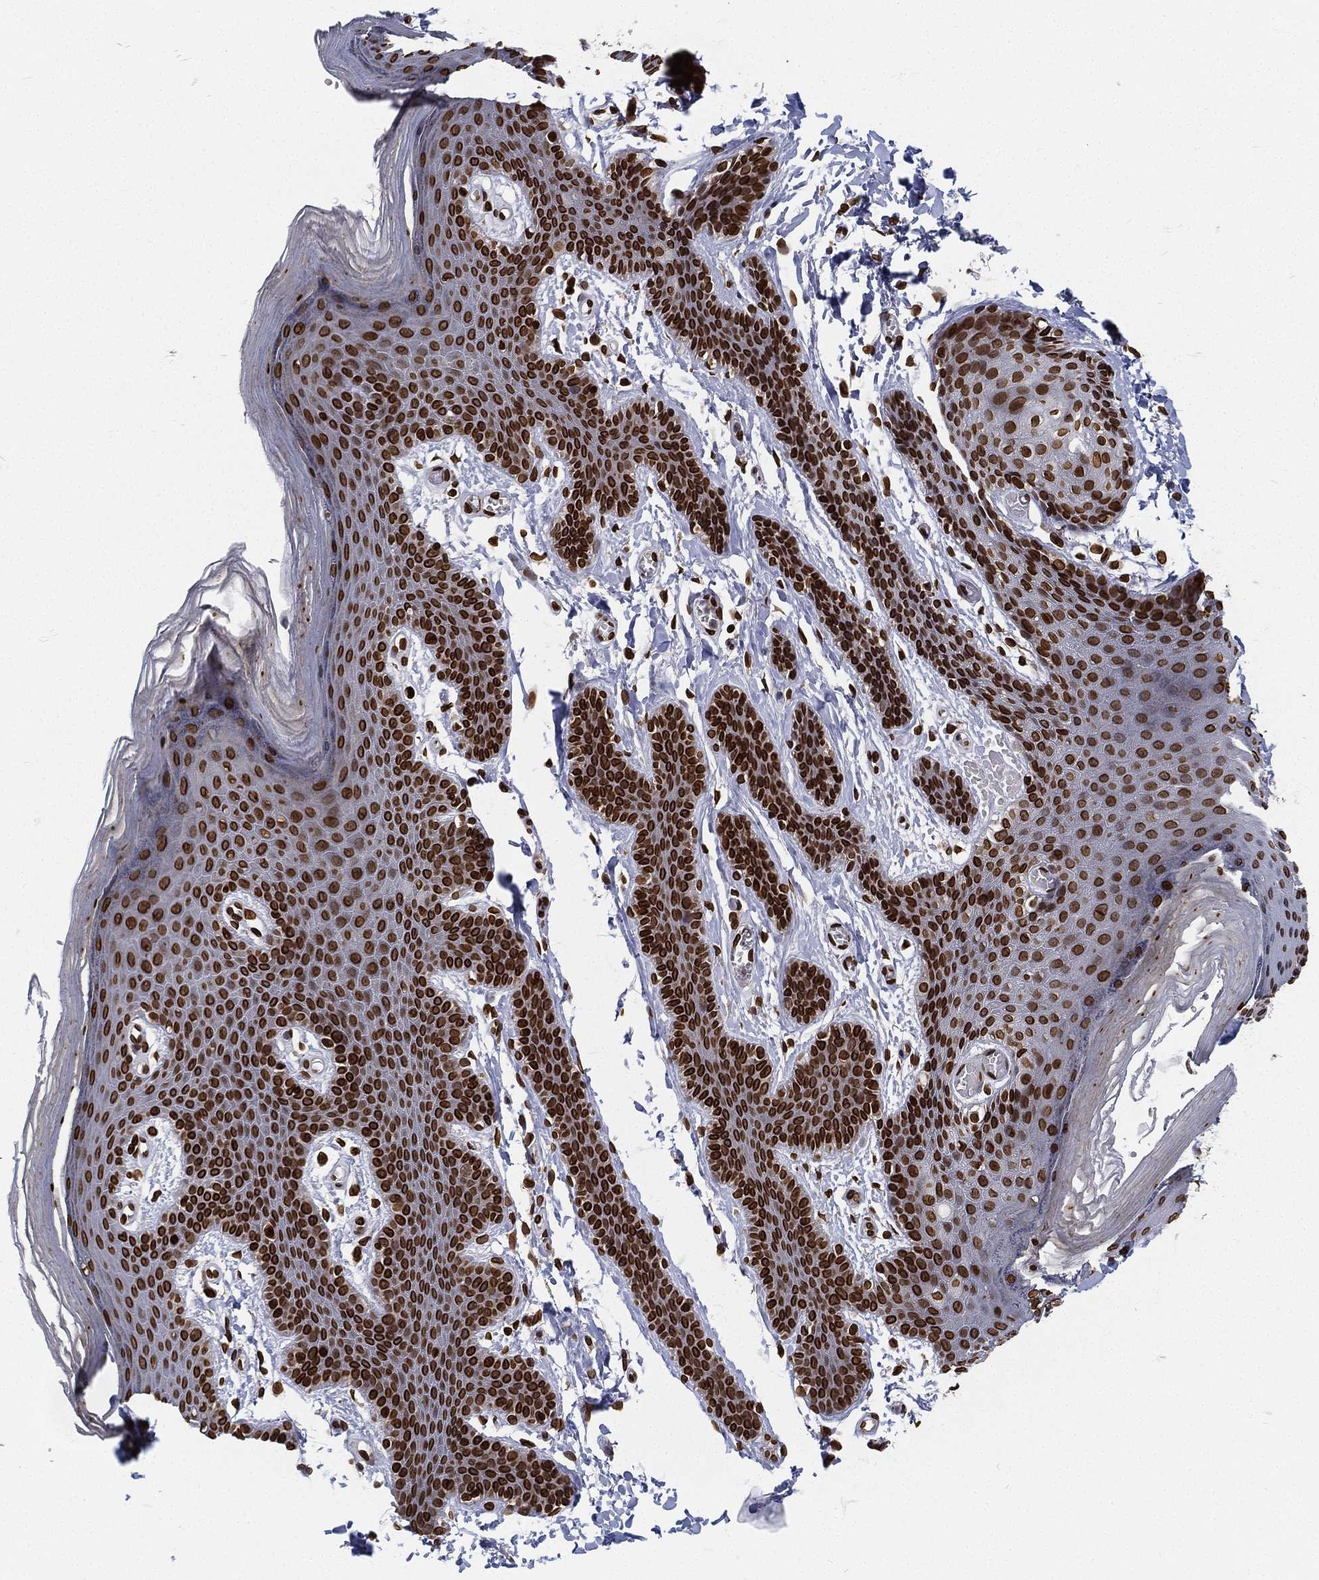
{"staining": {"intensity": "strong", "quantity": ">75%", "location": "cytoplasmic/membranous,nuclear"}, "tissue": "skin", "cell_type": "Epidermal cells", "image_type": "normal", "snomed": [{"axis": "morphology", "description": "Normal tissue, NOS"}, {"axis": "topography", "description": "Anal"}], "caption": "Epidermal cells show high levels of strong cytoplasmic/membranous,nuclear positivity in approximately >75% of cells in normal skin.", "gene": "PALB2", "patient": {"sex": "male", "age": 53}}